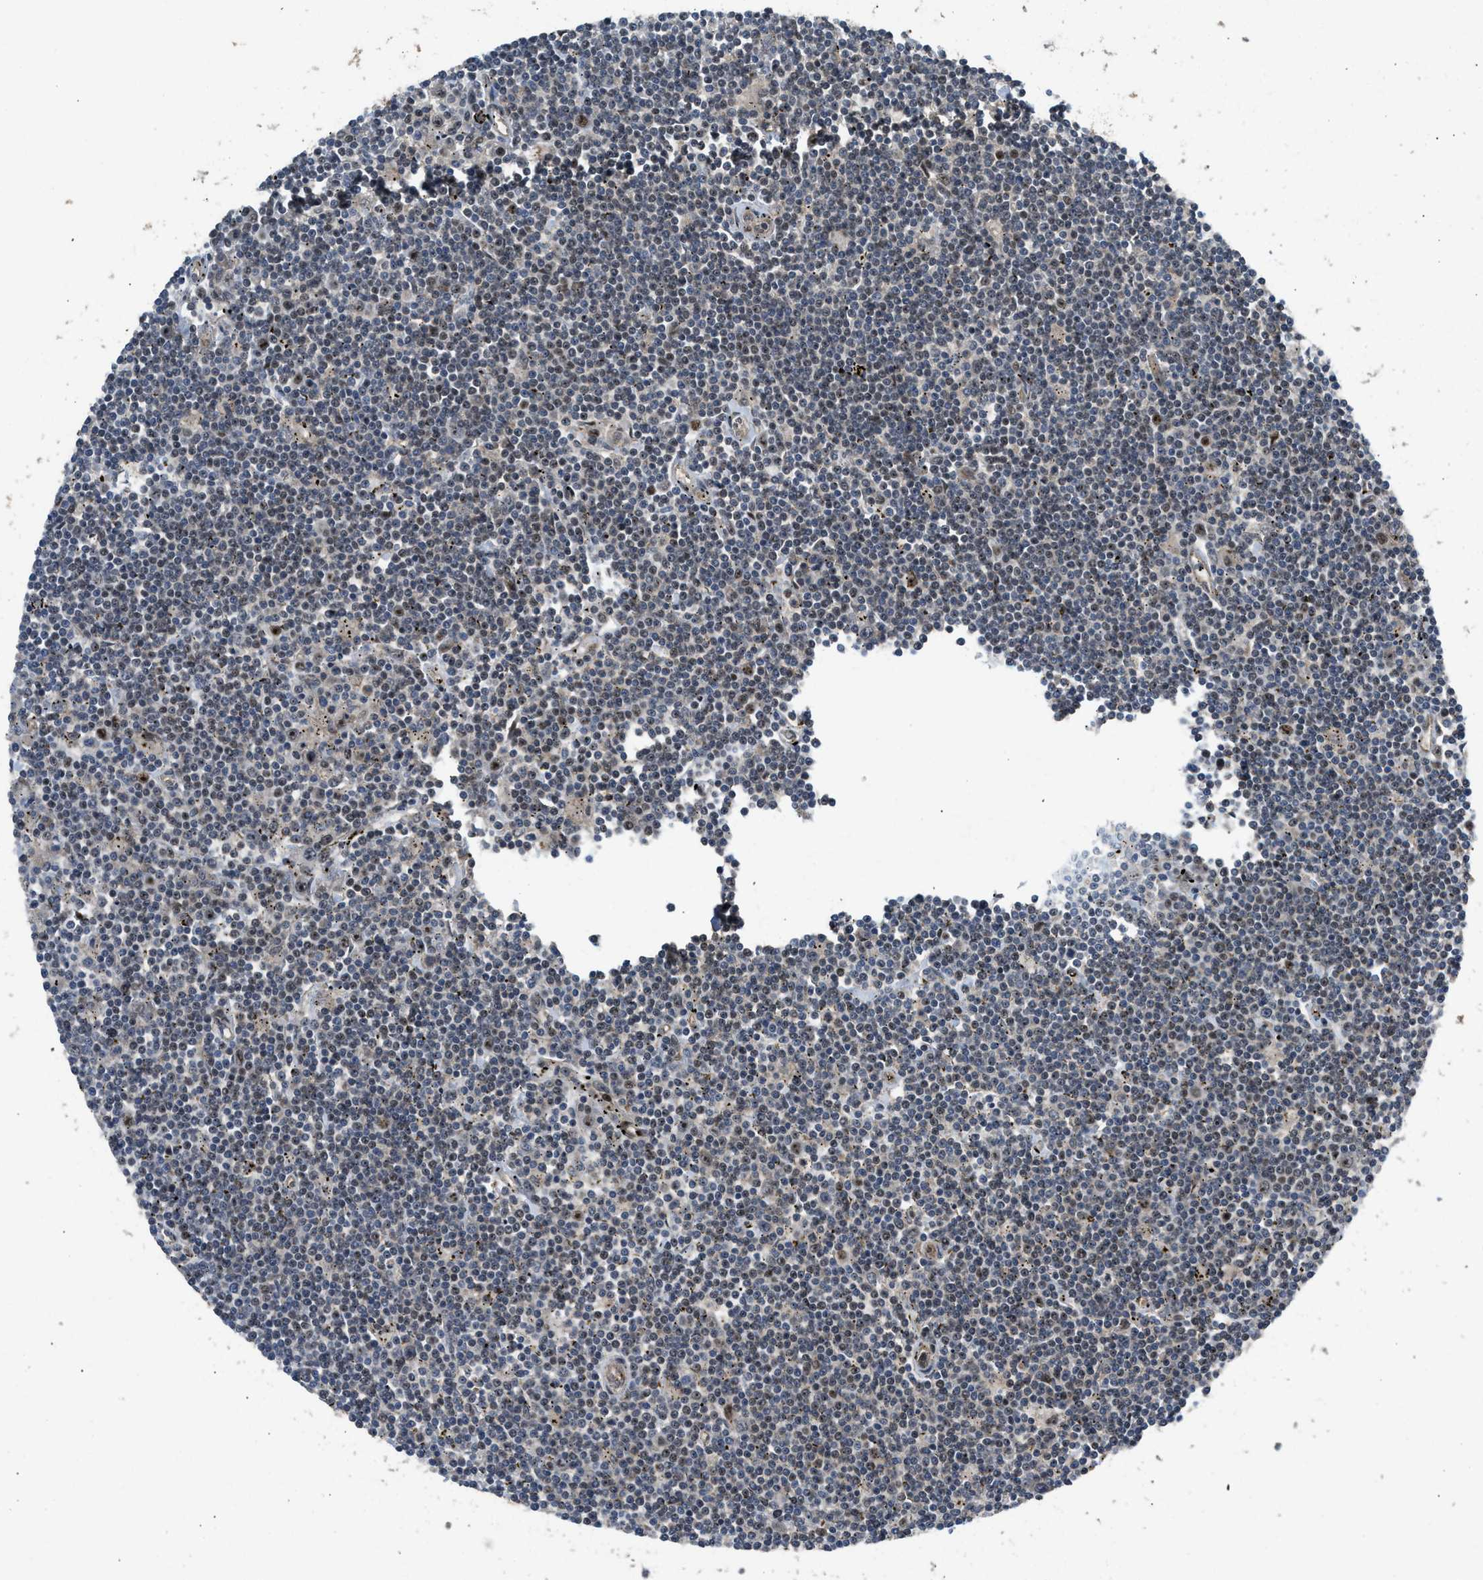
{"staining": {"intensity": "negative", "quantity": "none", "location": "none"}, "tissue": "lymphoma", "cell_type": "Tumor cells", "image_type": "cancer", "snomed": [{"axis": "morphology", "description": "Malignant lymphoma, non-Hodgkin's type, Low grade"}, {"axis": "topography", "description": "Spleen"}], "caption": "Lymphoma was stained to show a protein in brown. There is no significant expression in tumor cells. The staining is performed using DAB brown chromogen with nuclei counter-stained in using hematoxylin.", "gene": "GET1", "patient": {"sex": "male", "age": 76}}